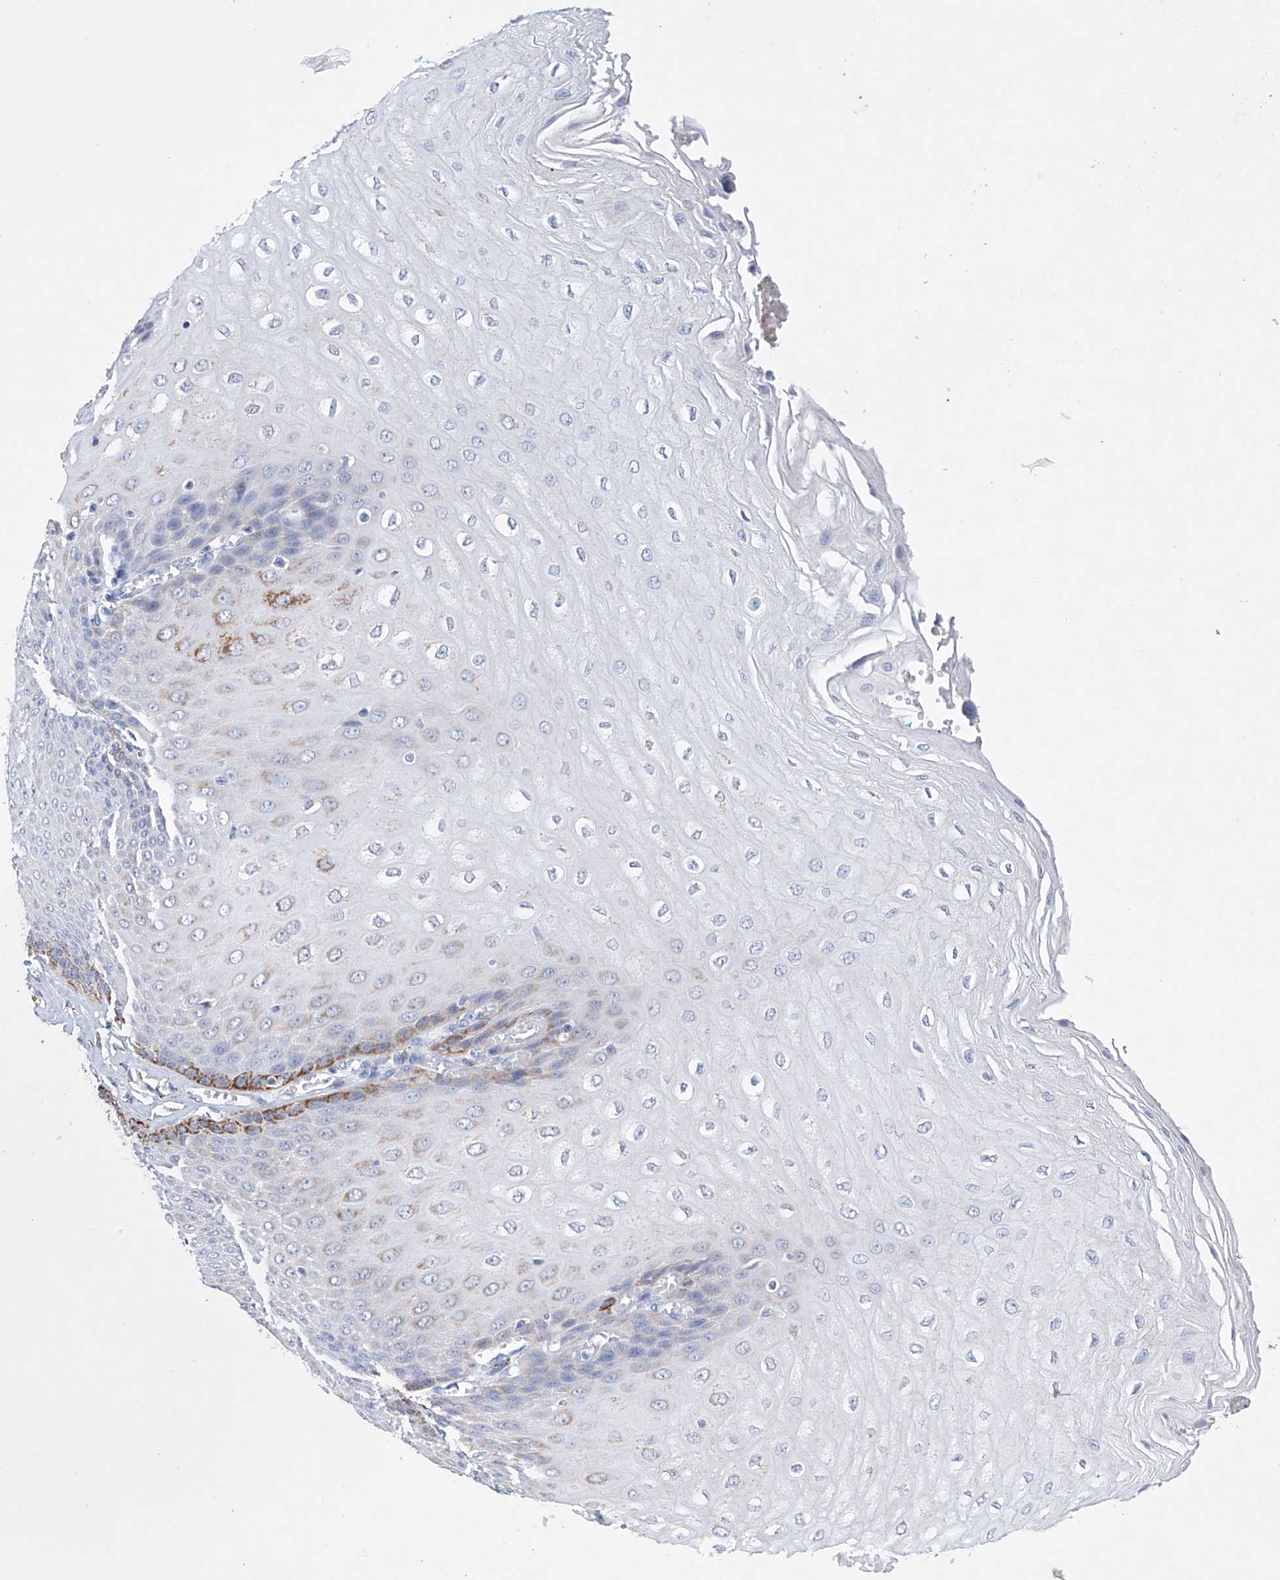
{"staining": {"intensity": "strong", "quantity": "<25%", "location": "cytoplasmic/membranous"}, "tissue": "esophagus", "cell_type": "Squamous epithelial cells", "image_type": "normal", "snomed": [{"axis": "morphology", "description": "Normal tissue, NOS"}, {"axis": "topography", "description": "Esophagus"}], "caption": "Unremarkable esophagus shows strong cytoplasmic/membranous positivity in about <25% of squamous epithelial cells, visualized by immunohistochemistry.", "gene": "NRROS", "patient": {"sex": "male", "age": 60}}